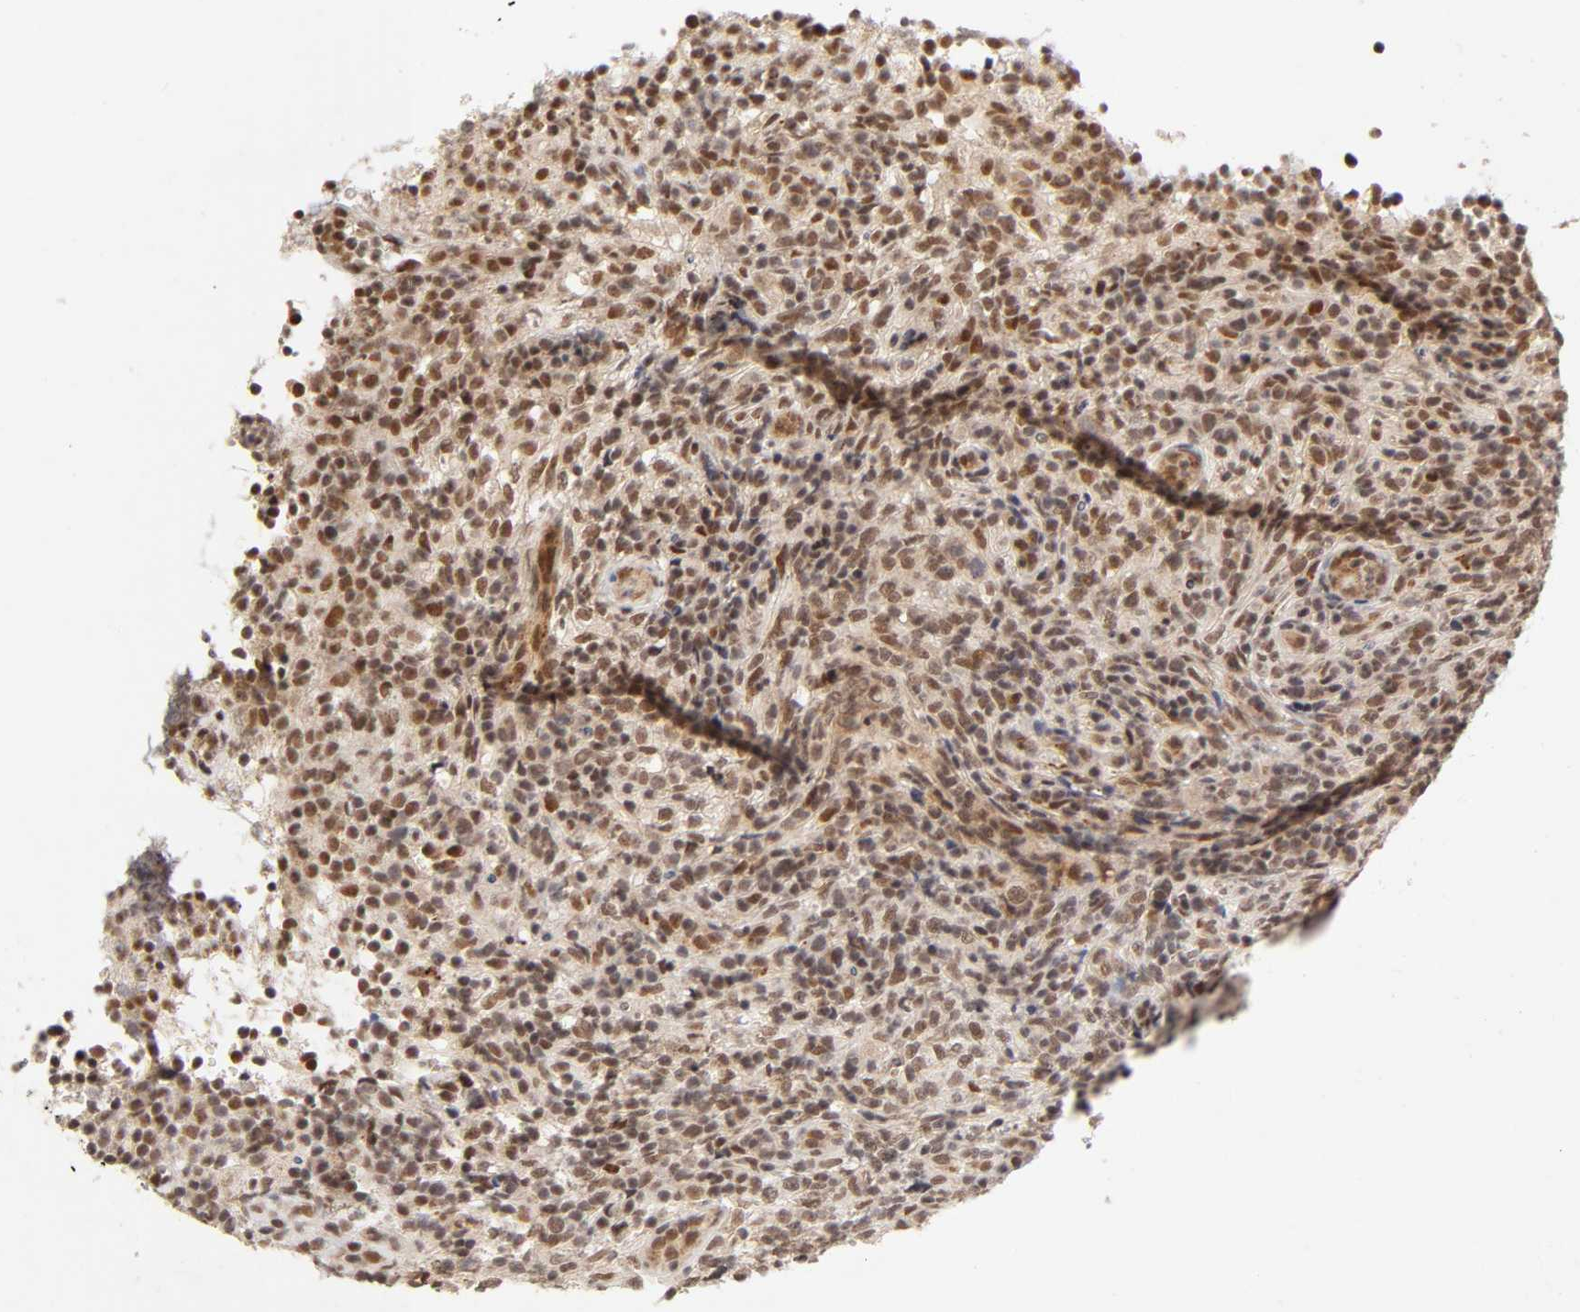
{"staining": {"intensity": "moderate", "quantity": "25%-75%", "location": "cytoplasmic/membranous,nuclear"}, "tissue": "lymphoma", "cell_type": "Tumor cells", "image_type": "cancer", "snomed": [{"axis": "morphology", "description": "Malignant lymphoma, non-Hodgkin's type, High grade"}, {"axis": "topography", "description": "Lymph node"}], "caption": "Lymphoma tissue shows moderate cytoplasmic/membranous and nuclear staining in about 25%-75% of tumor cells Immunohistochemistry (ihc) stains the protein of interest in brown and the nuclei are stained blue.", "gene": "TAF10", "patient": {"sex": "female", "age": 76}}